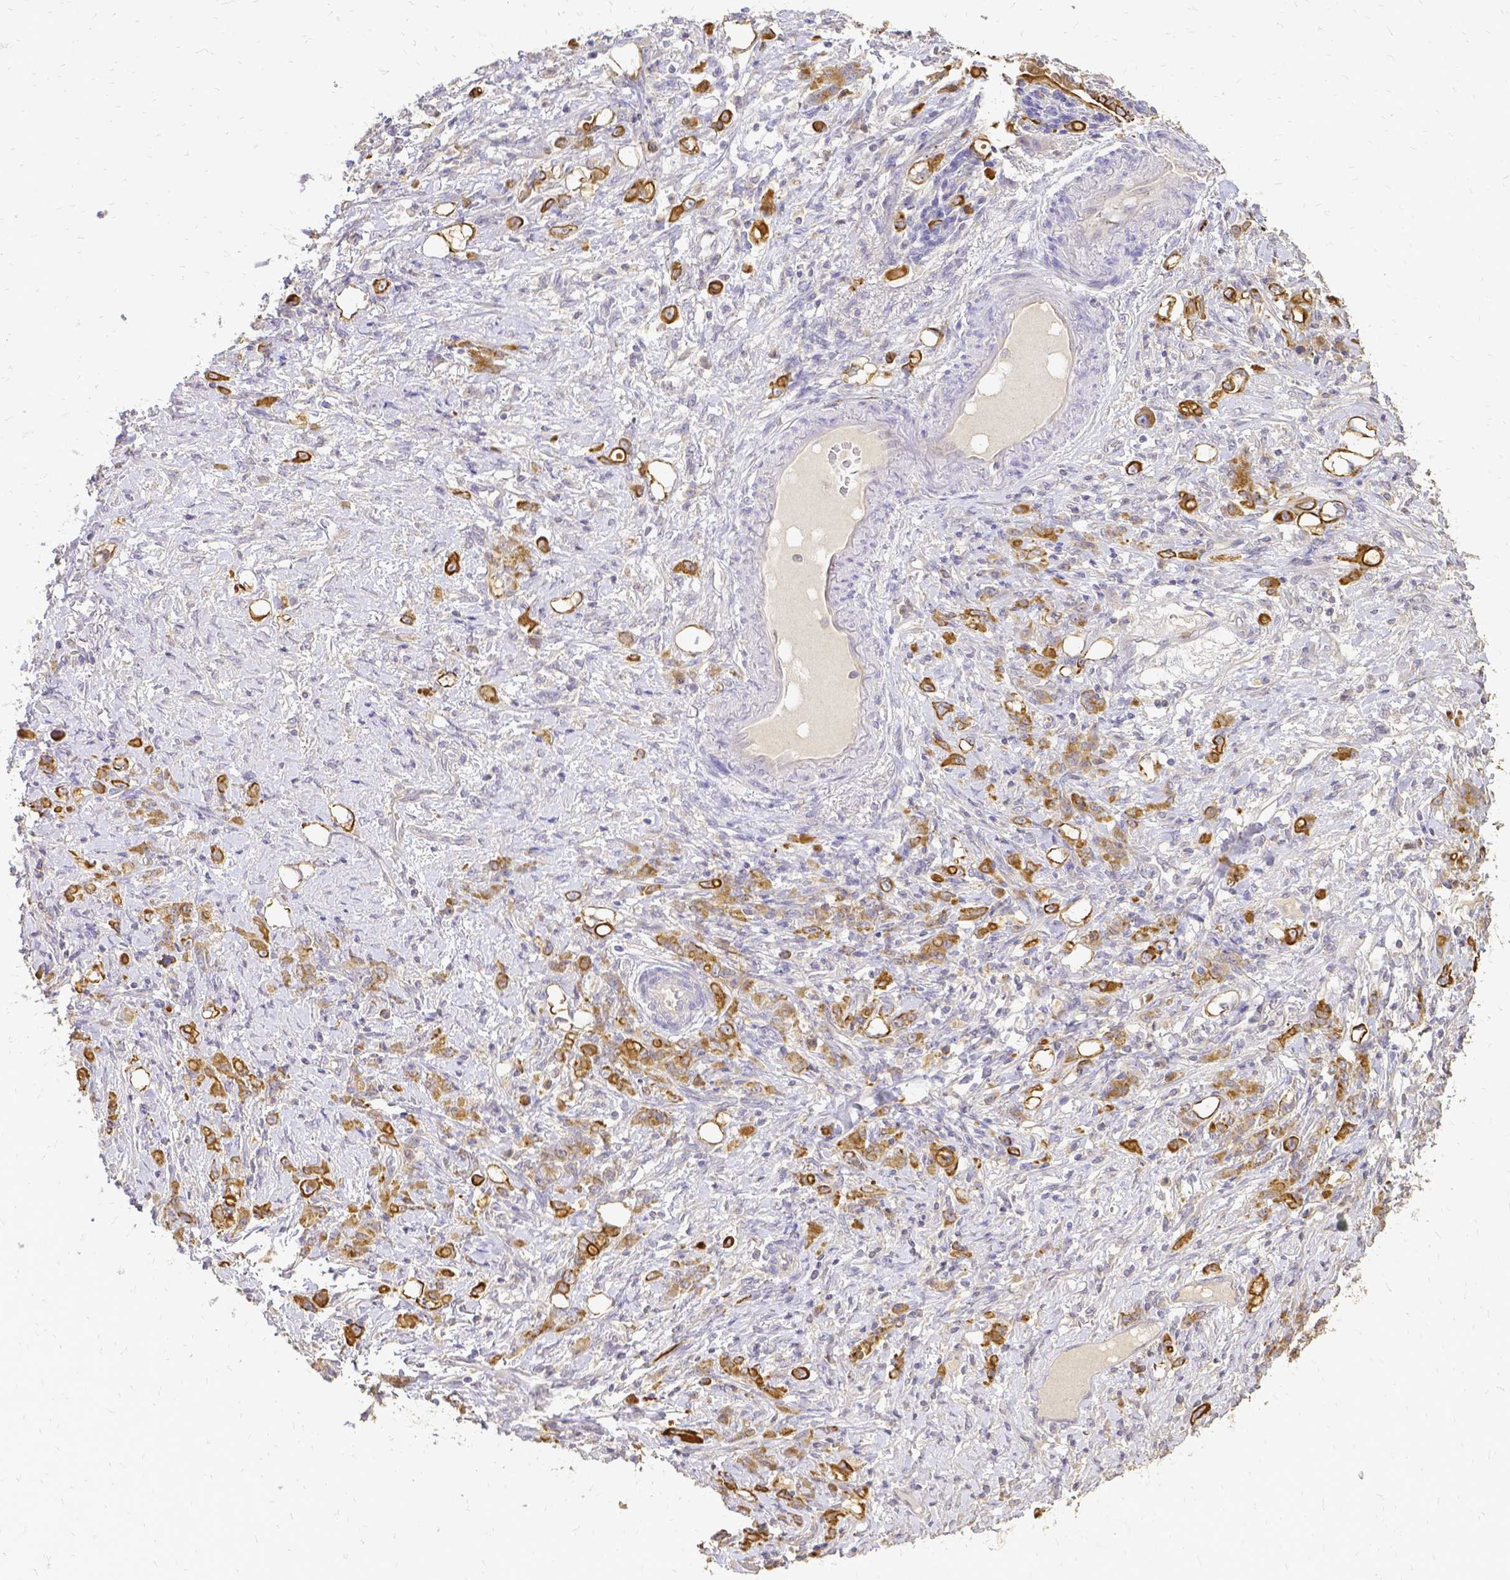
{"staining": {"intensity": "moderate", "quantity": ">75%", "location": "cytoplasmic/membranous"}, "tissue": "stomach cancer", "cell_type": "Tumor cells", "image_type": "cancer", "snomed": [{"axis": "morphology", "description": "Adenocarcinoma, NOS"}, {"axis": "topography", "description": "Stomach"}], "caption": "Immunohistochemistry (IHC) (DAB) staining of human stomach adenocarcinoma shows moderate cytoplasmic/membranous protein positivity in about >75% of tumor cells. (Stains: DAB (3,3'-diaminobenzidine) in brown, nuclei in blue, Microscopy: brightfield microscopy at high magnification).", "gene": "CIB1", "patient": {"sex": "female", "age": 79}}